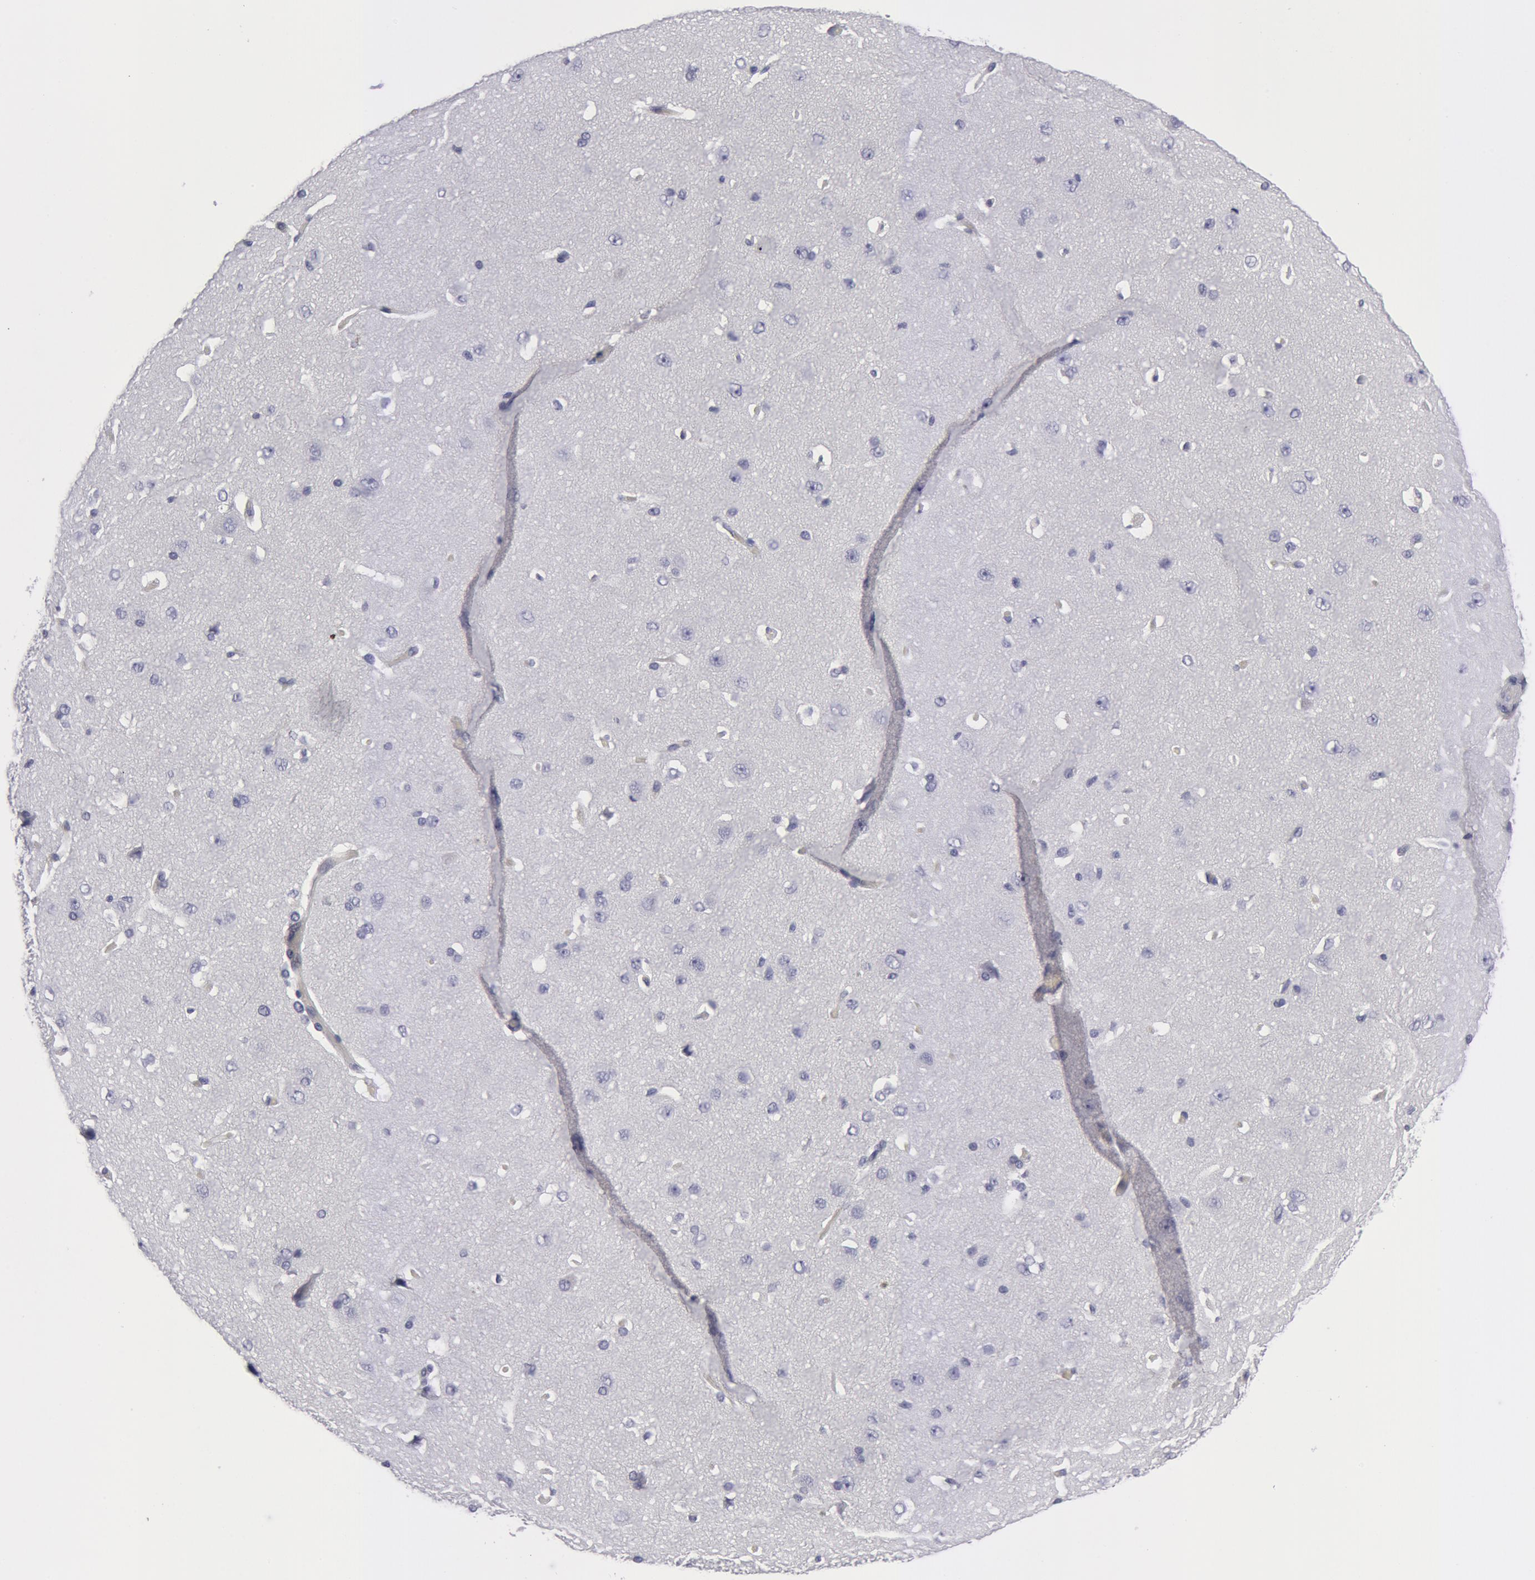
{"staining": {"intensity": "negative", "quantity": "none", "location": "none"}, "tissue": "cerebral cortex", "cell_type": "Endothelial cells", "image_type": "normal", "snomed": [{"axis": "morphology", "description": "Normal tissue, NOS"}, {"axis": "topography", "description": "Cerebral cortex"}], "caption": "Endothelial cells show no significant protein staining in unremarkable cerebral cortex. (Stains: DAB IHC with hematoxylin counter stain, Microscopy: brightfield microscopy at high magnification).", "gene": "SMC1B", "patient": {"sex": "female", "age": 45}}